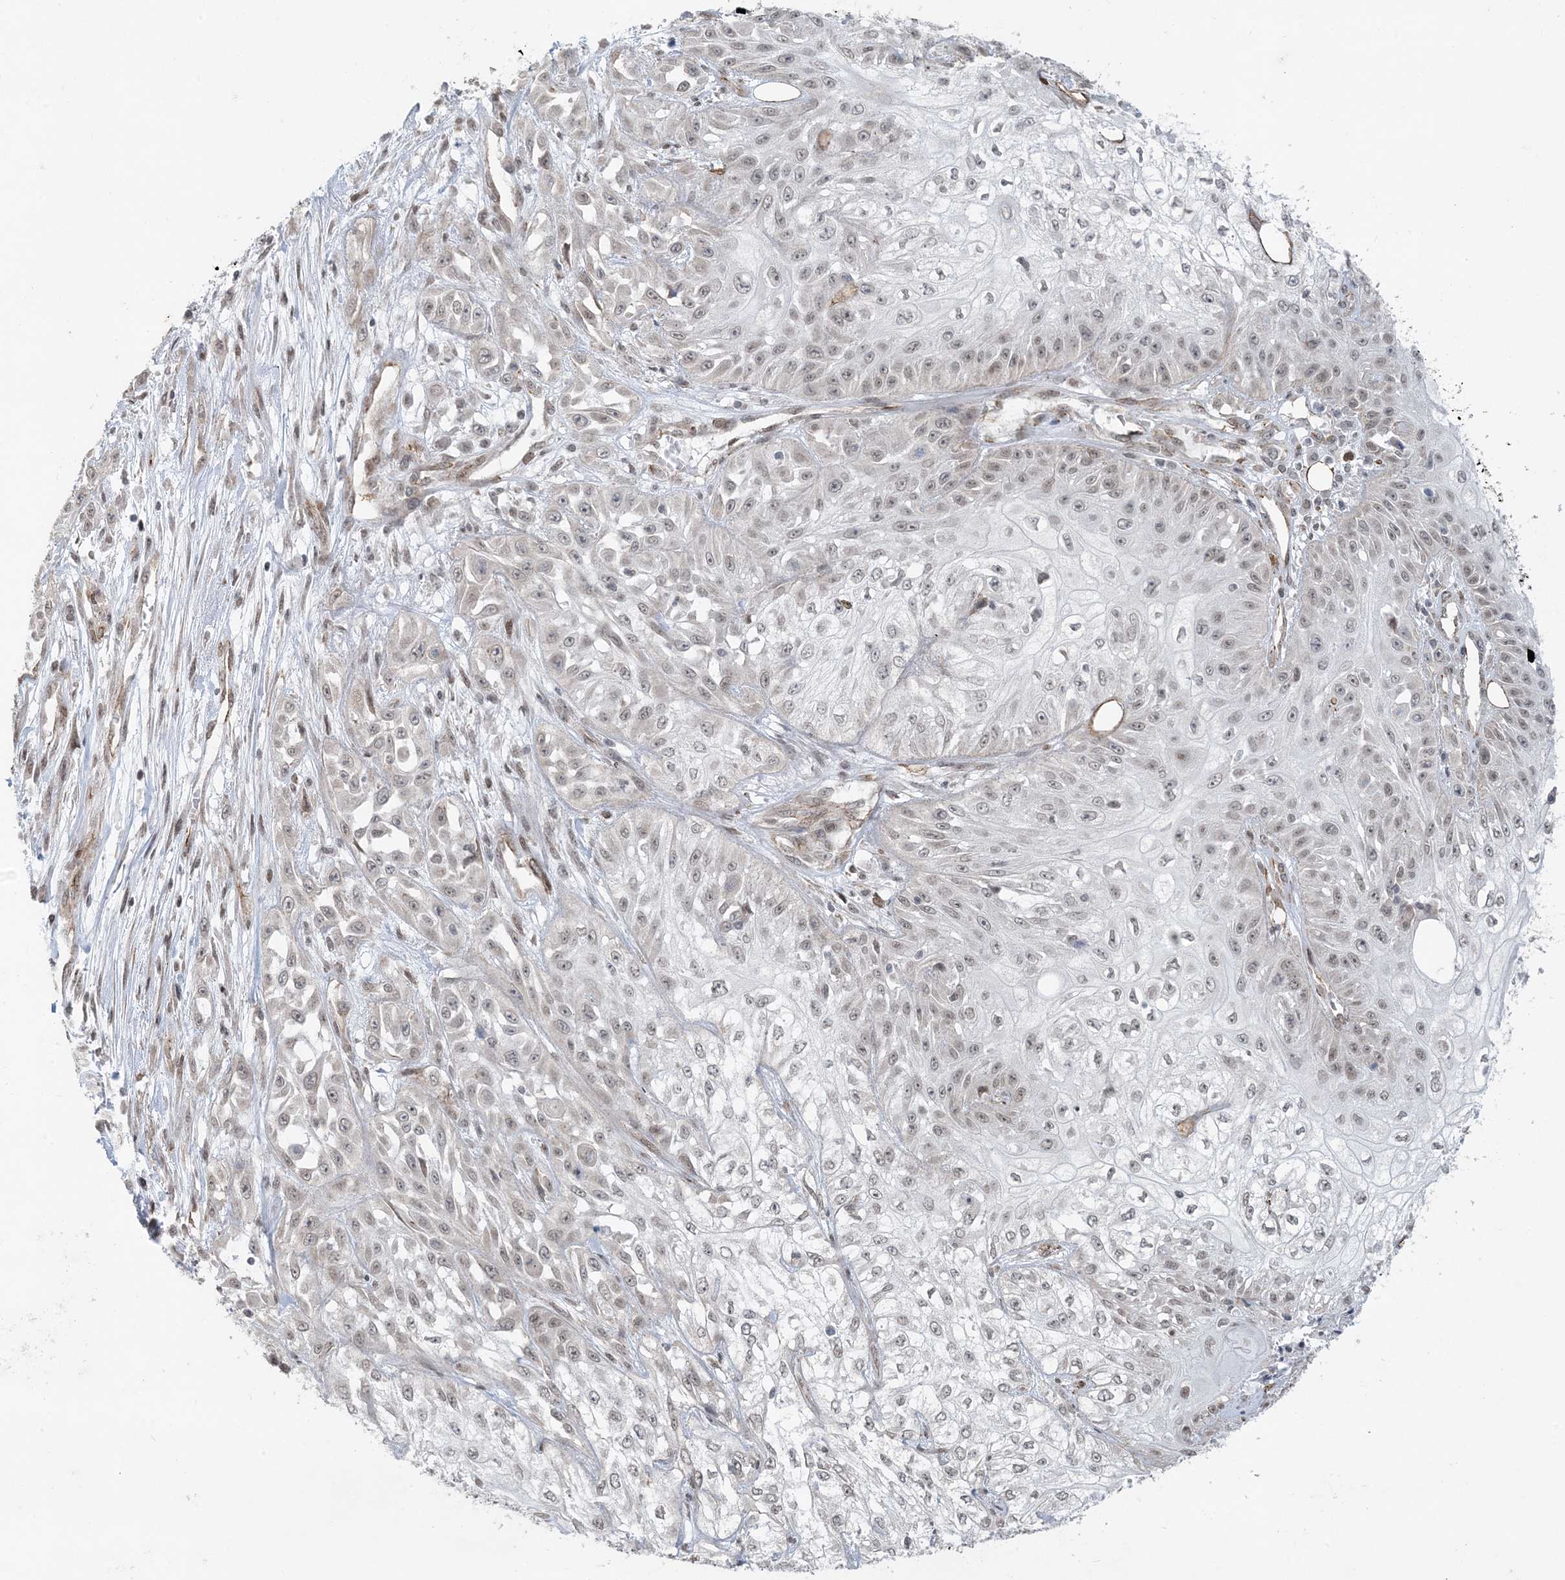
{"staining": {"intensity": "negative", "quantity": "none", "location": "none"}, "tissue": "skin cancer", "cell_type": "Tumor cells", "image_type": "cancer", "snomed": [{"axis": "morphology", "description": "Squamous cell carcinoma, NOS"}, {"axis": "morphology", "description": "Squamous cell carcinoma, metastatic, NOS"}, {"axis": "topography", "description": "Skin"}, {"axis": "topography", "description": "Lymph node"}], "caption": "Immunohistochemical staining of human skin metastatic squamous cell carcinoma exhibits no significant positivity in tumor cells. The staining was performed using DAB to visualize the protein expression in brown, while the nuclei were stained in blue with hematoxylin (Magnification: 20x).", "gene": "CHCHD4", "patient": {"sex": "male", "age": 75}}